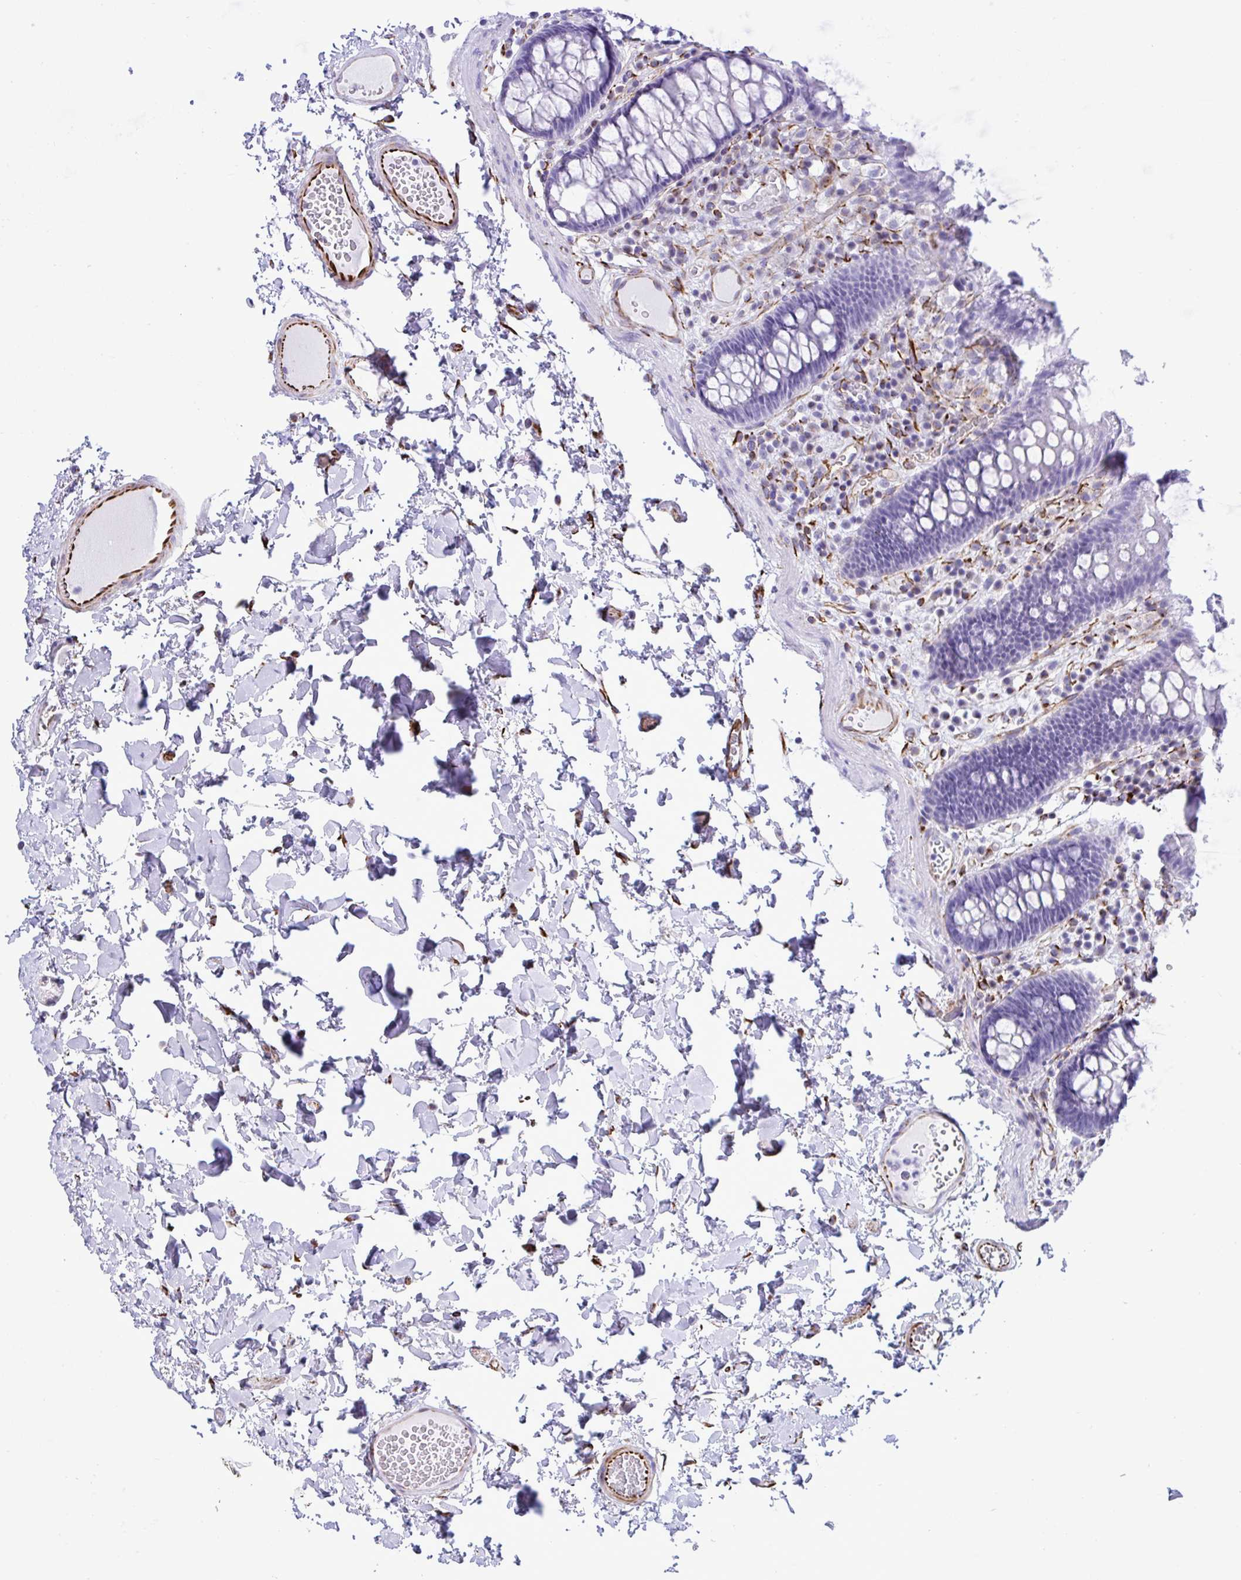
{"staining": {"intensity": "strong", "quantity": ">75%", "location": "cytoplasmic/membranous"}, "tissue": "colon", "cell_type": "Endothelial cells", "image_type": "normal", "snomed": [{"axis": "morphology", "description": "Normal tissue, NOS"}, {"axis": "topography", "description": "Colon"}, {"axis": "topography", "description": "Peripheral nerve tissue"}], "caption": "High-power microscopy captured an immunohistochemistry image of benign colon, revealing strong cytoplasmic/membranous positivity in approximately >75% of endothelial cells.", "gene": "SMAD5", "patient": {"sex": "male", "age": 84}}